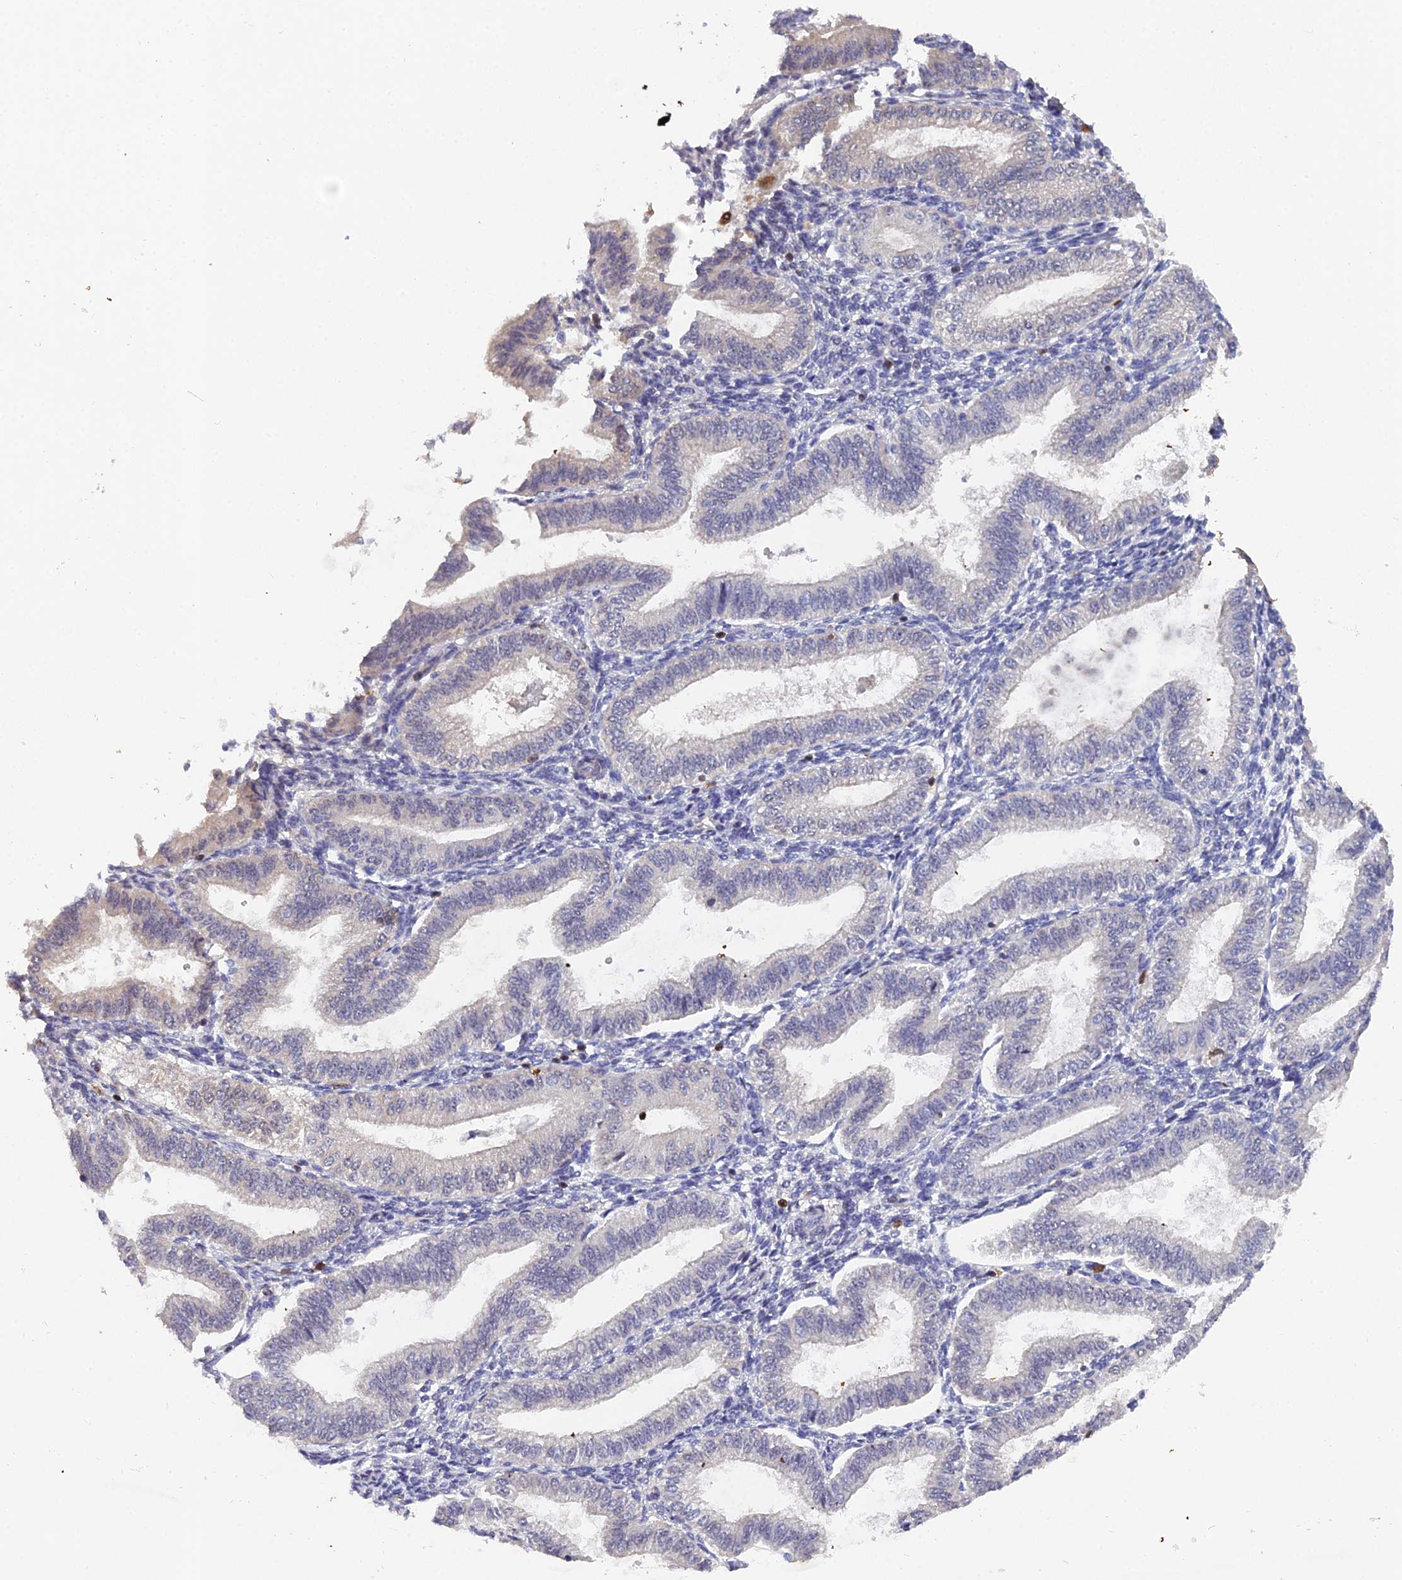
{"staining": {"intensity": "negative", "quantity": "none", "location": "none"}, "tissue": "endometrium", "cell_type": "Cells in endometrial stroma", "image_type": "normal", "snomed": [{"axis": "morphology", "description": "Normal tissue, NOS"}, {"axis": "topography", "description": "Endometrium"}], "caption": "Human endometrium stained for a protein using IHC displays no expression in cells in endometrial stroma.", "gene": "GALK2", "patient": {"sex": "female", "age": 39}}